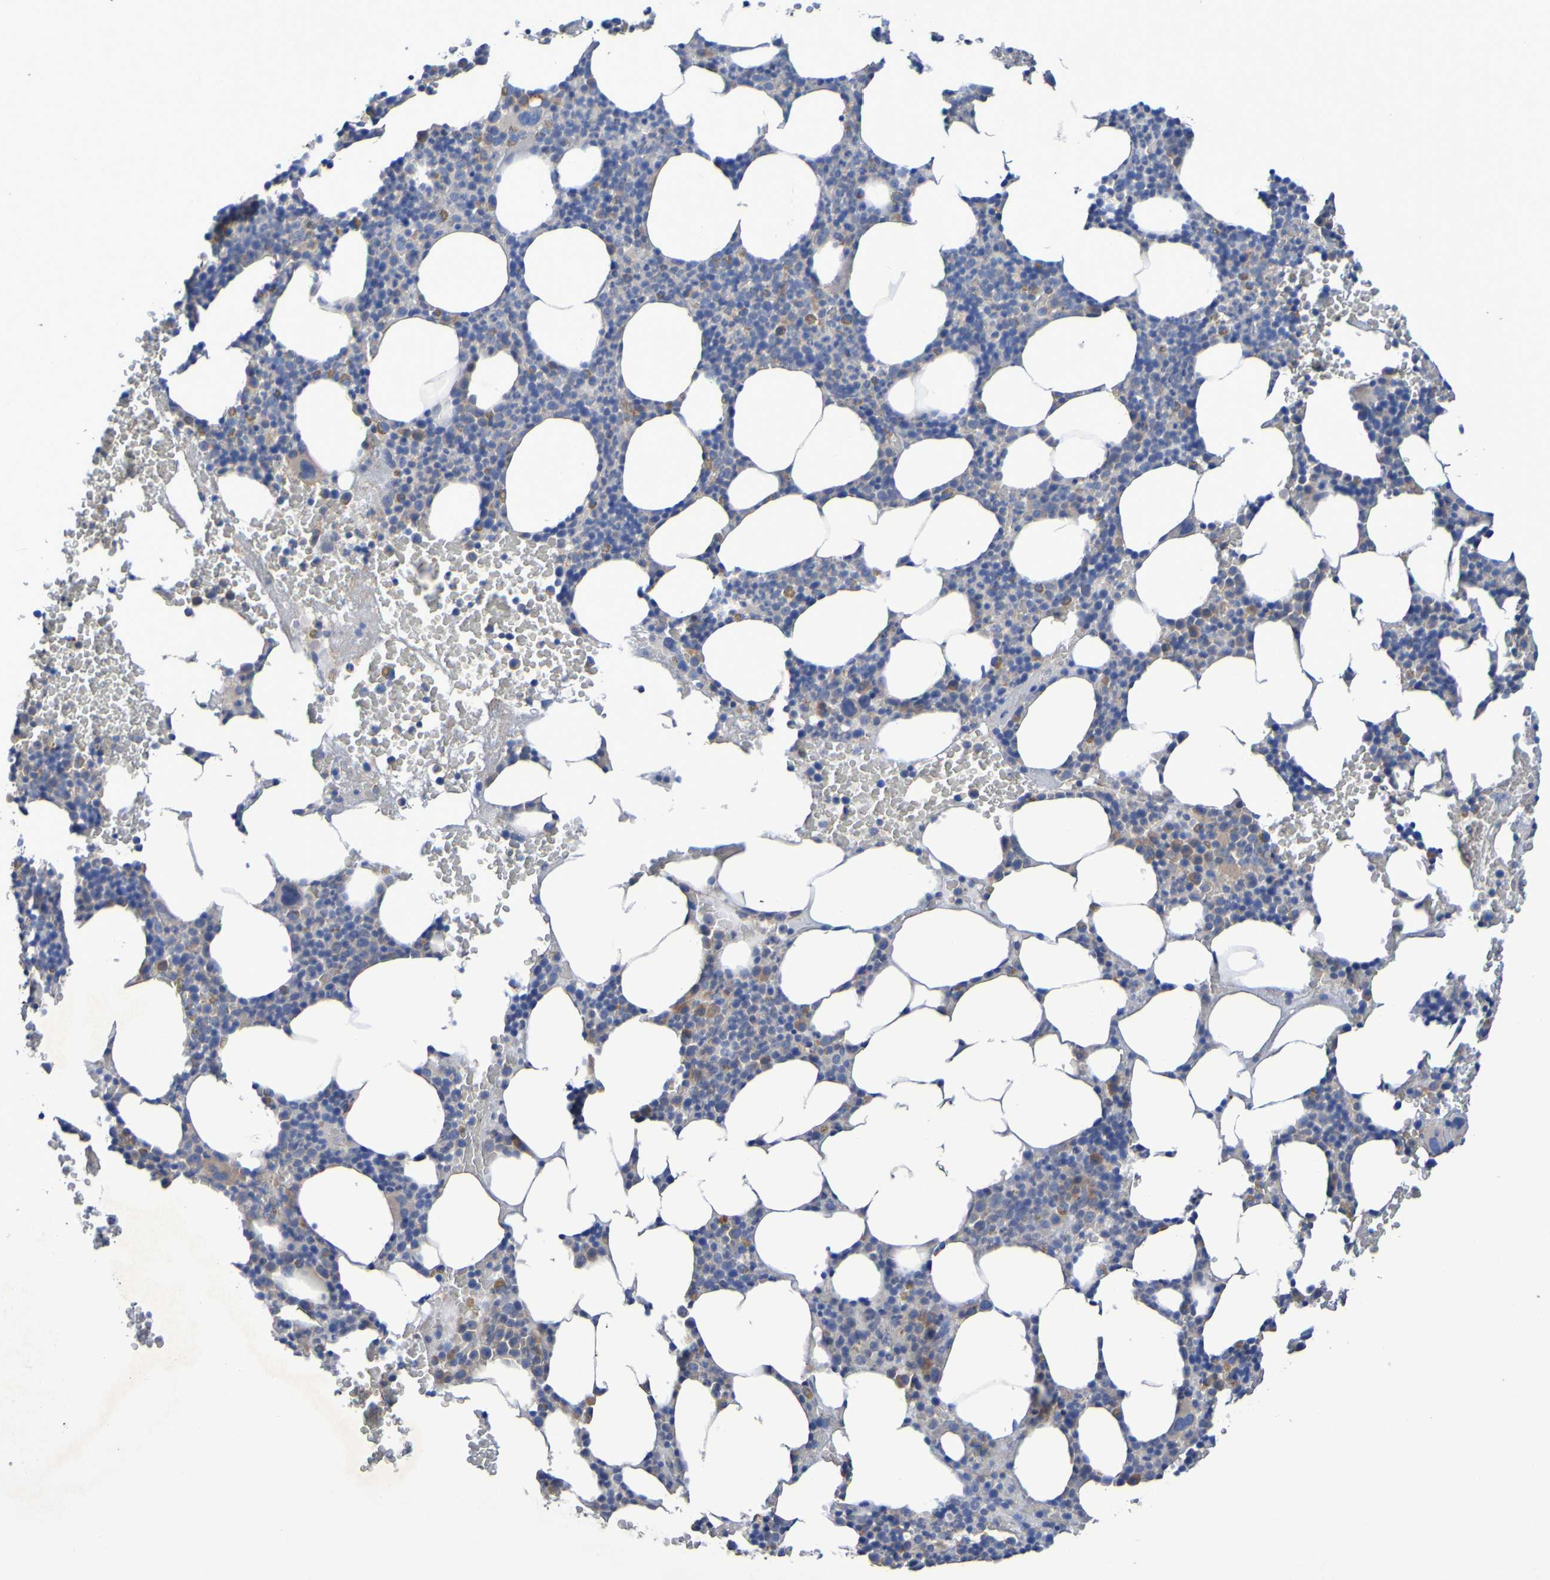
{"staining": {"intensity": "moderate", "quantity": "<25%", "location": "cytoplasmic/membranous"}, "tissue": "bone marrow", "cell_type": "Hematopoietic cells", "image_type": "normal", "snomed": [{"axis": "morphology", "description": "Normal tissue, NOS"}, {"axis": "morphology", "description": "Inflammation, NOS"}, {"axis": "topography", "description": "Bone marrow"}], "caption": "DAB (3,3'-diaminobenzidine) immunohistochemical staining of benign human bone marrow exhibits moderate cytoplasmic/membranous protein expression in approximately <25% of hematopoietic cells.", "gene": "SRPRB", "patient": {"sex": "female", "age": 70}}